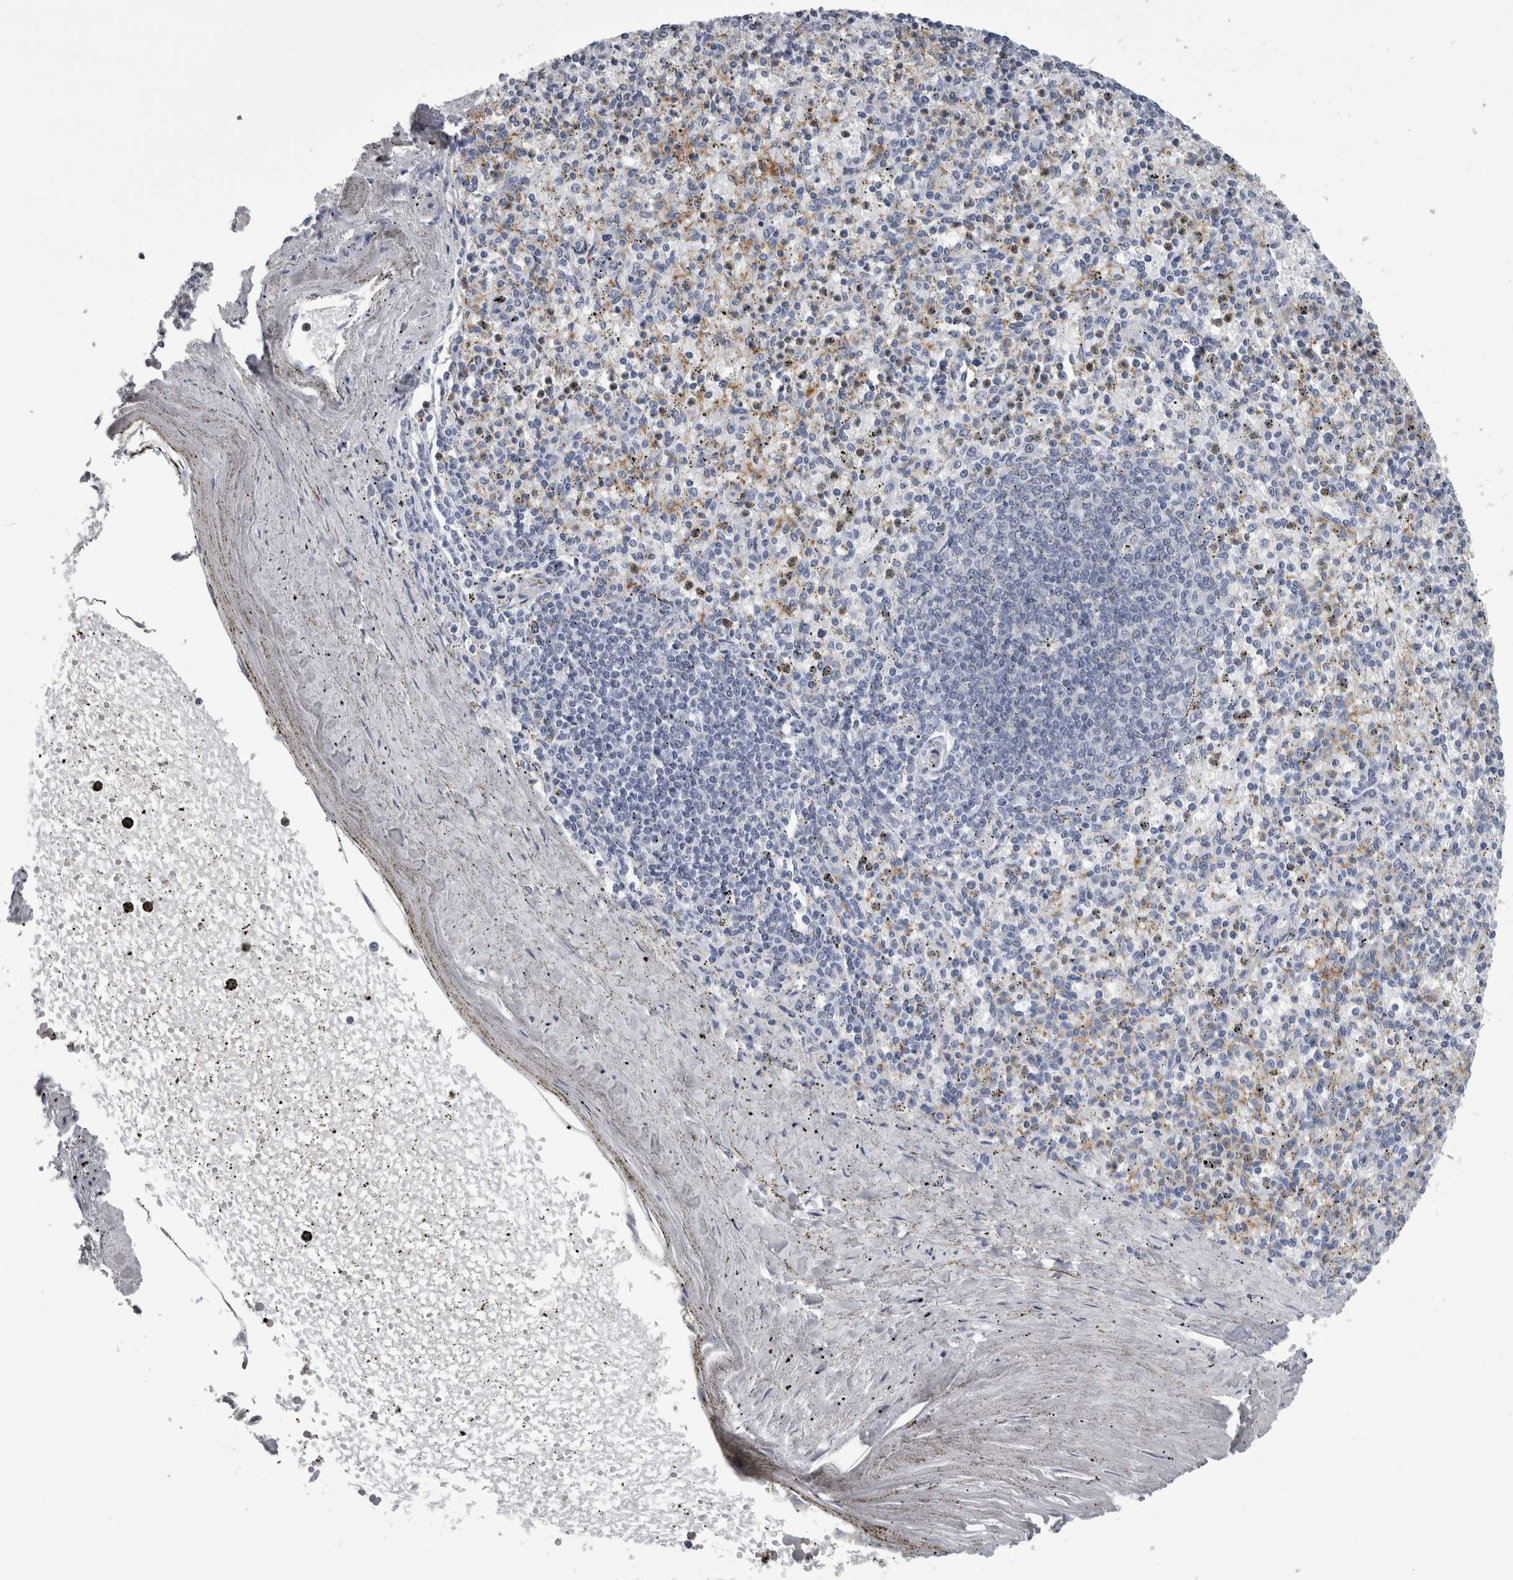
{"staining": {"intensity": "negative", "quantity": "none", "location": "none"}, "tissue": "spleen", "cell_type": "Cells in red pulp", "image_type": "normal", "snomed": [{"axis": "morphology", "description": "Normal tissue, NOS"}, {"axis": "topography", "description": "Spleen"}], "caption": "High magnification brightfield microscopy of benign spleen stained with DAB (brown) and counterstained with hematoxylin (blue): cells in red pulp show no significant positivity. (Brightfield microscopy of DAB immunohistochemistry at high magnification).", "gene": "ALDH8A1", "patient": {"sex": "male", "age": 72}}